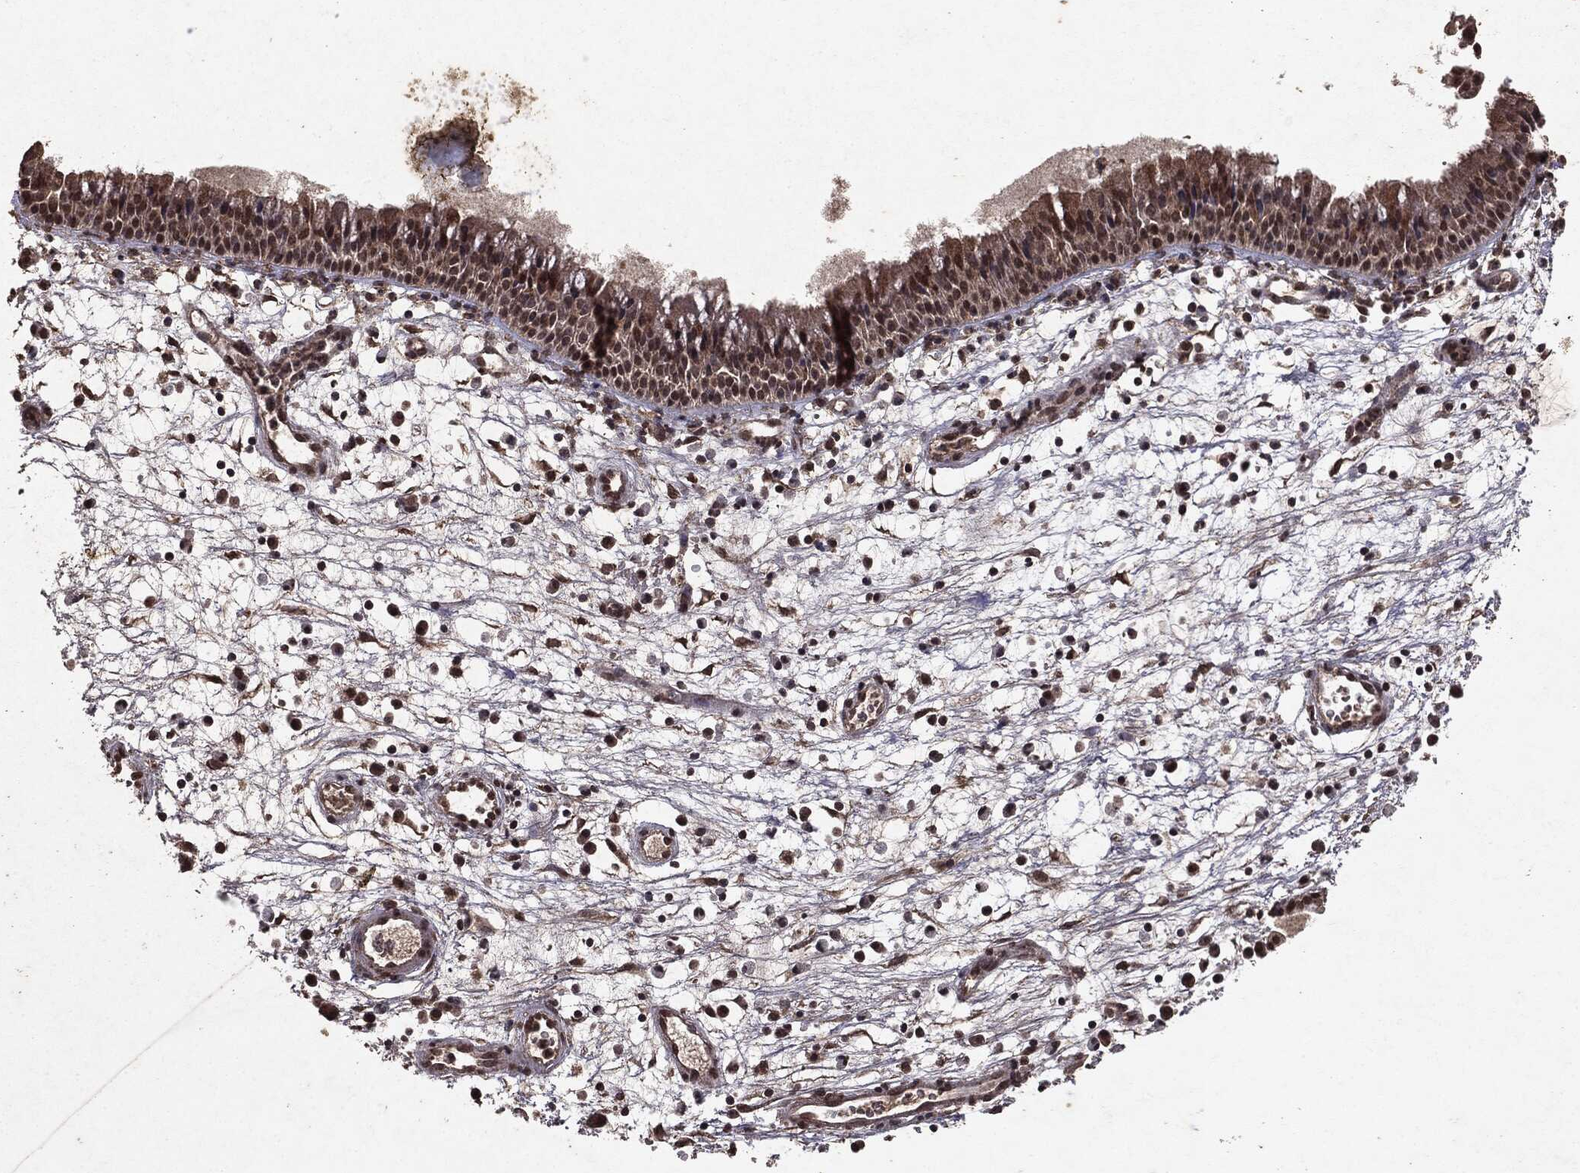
{"staining": {"intensity": "moderate", "quantity": "25%-75%", "location": "nuclear"}, "tissue": "nasopharynx", "cell_type": "Respiratory epithelial cells", "image_type": "normal", "snomed": [{"axis": "morphology", "description": "Normal tissue, NOS"}, {"axis": "topography", "description": "Nasopharynx"}], "caption": "An image of nasopharynx stained for a protein reveals moderate nuclear brown staining in respiratory epithelial cells. (DAB (3,3'-diaminobenzidine) IHC with brightfield microscopy, high magnification).", "gene": "PEBP1", "patient": {"sex": "male", "age": 58}}